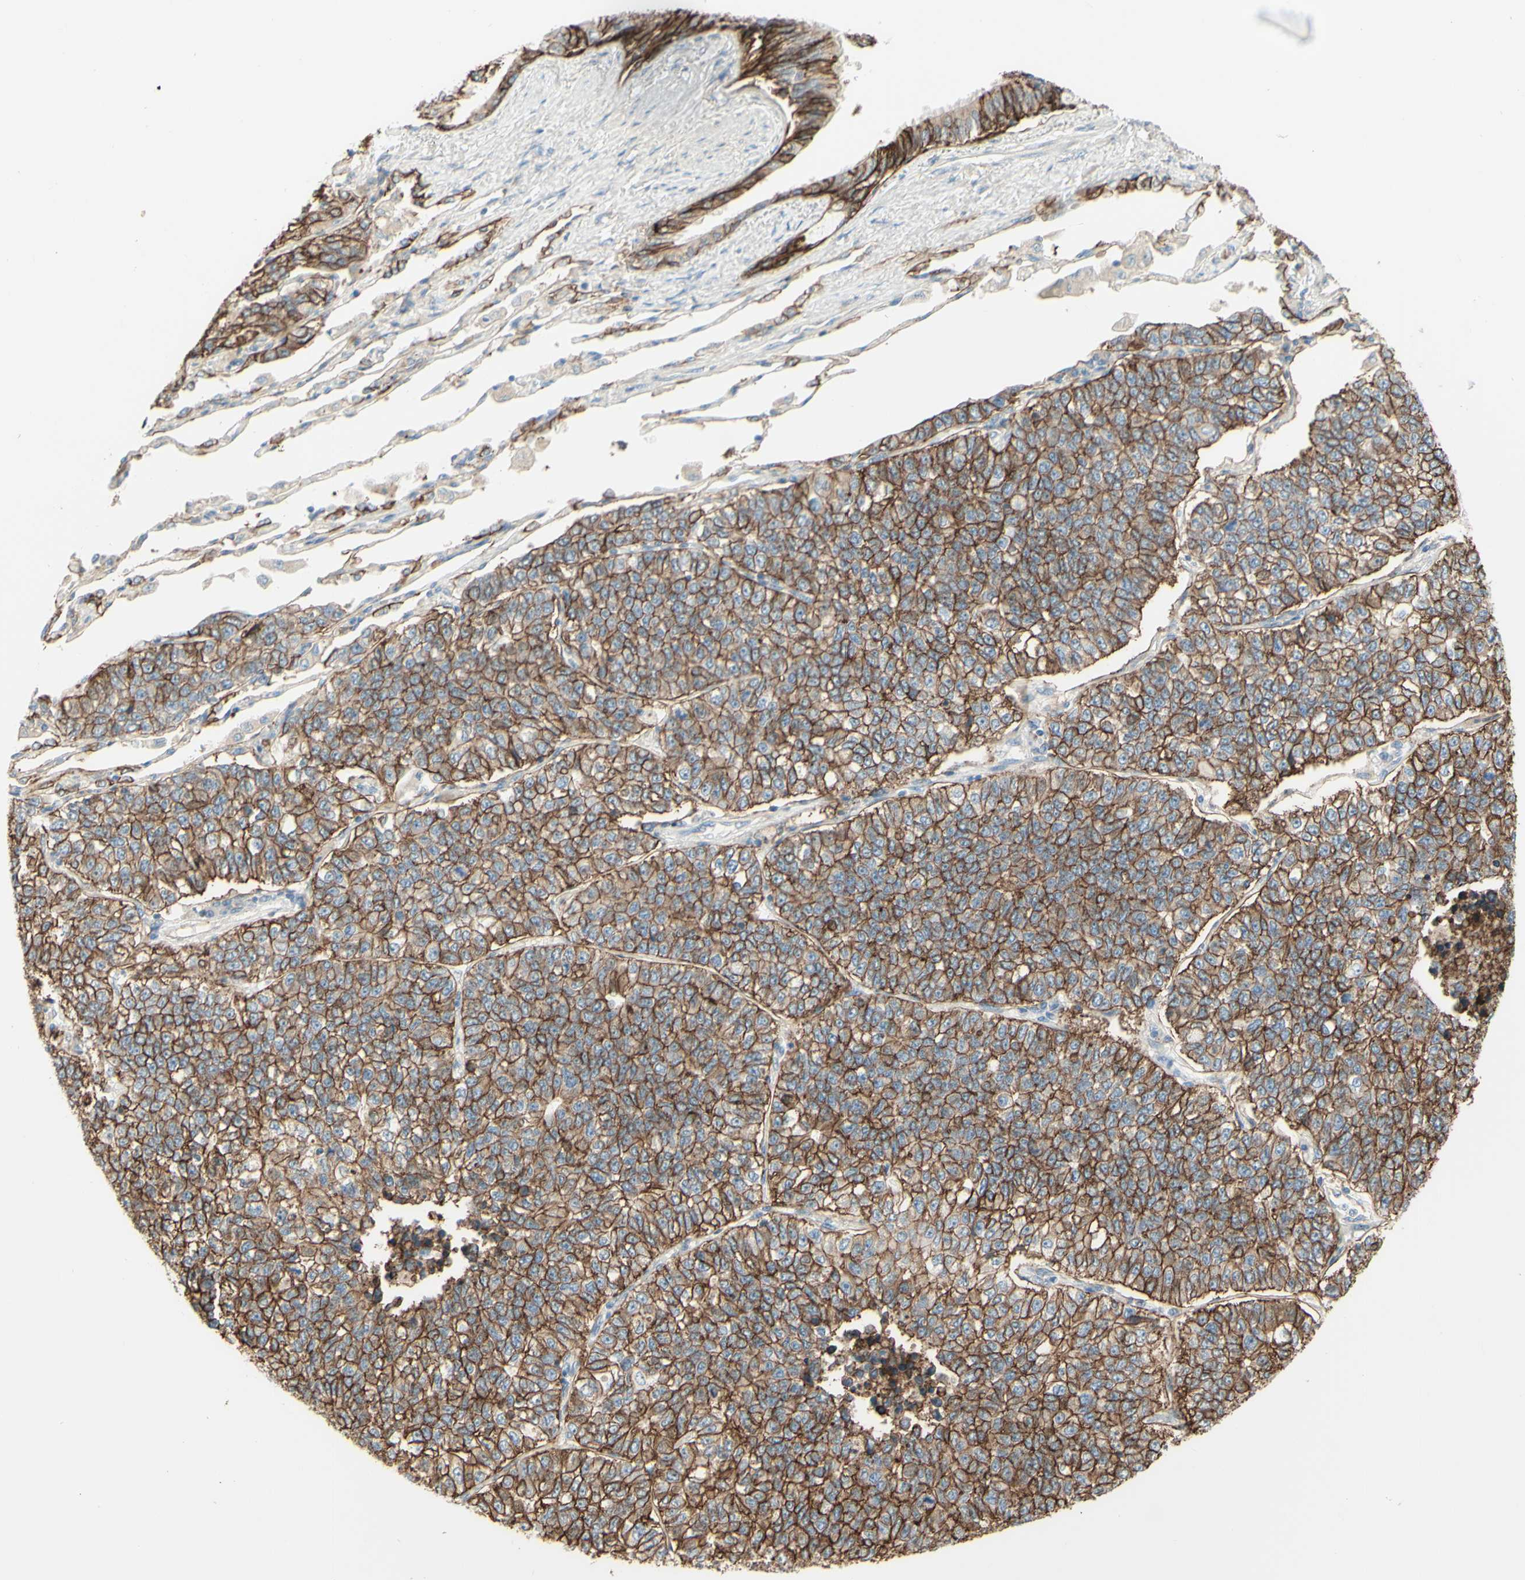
{"staining": {"intensity": "moderate", "quantity": ">75%", "location": "cytoplasmic/membranous"}, "tissue": "lung cancer", "cell_type": "Tumor cells", "image_type": "cancer", "snomed": [{"axis": "morphology", "description": "Adenocarcinoma, NOS"}, {"axis": "topography", "description": "Lung"}], "caption": "Lung adenocarcinoma stained with a brown dye shows moderate cytoplasmic/membranous positive staining in about >75% of tumor cells.", "gene": "RNF149", "patient": {"sex": "male", "age": 49}}